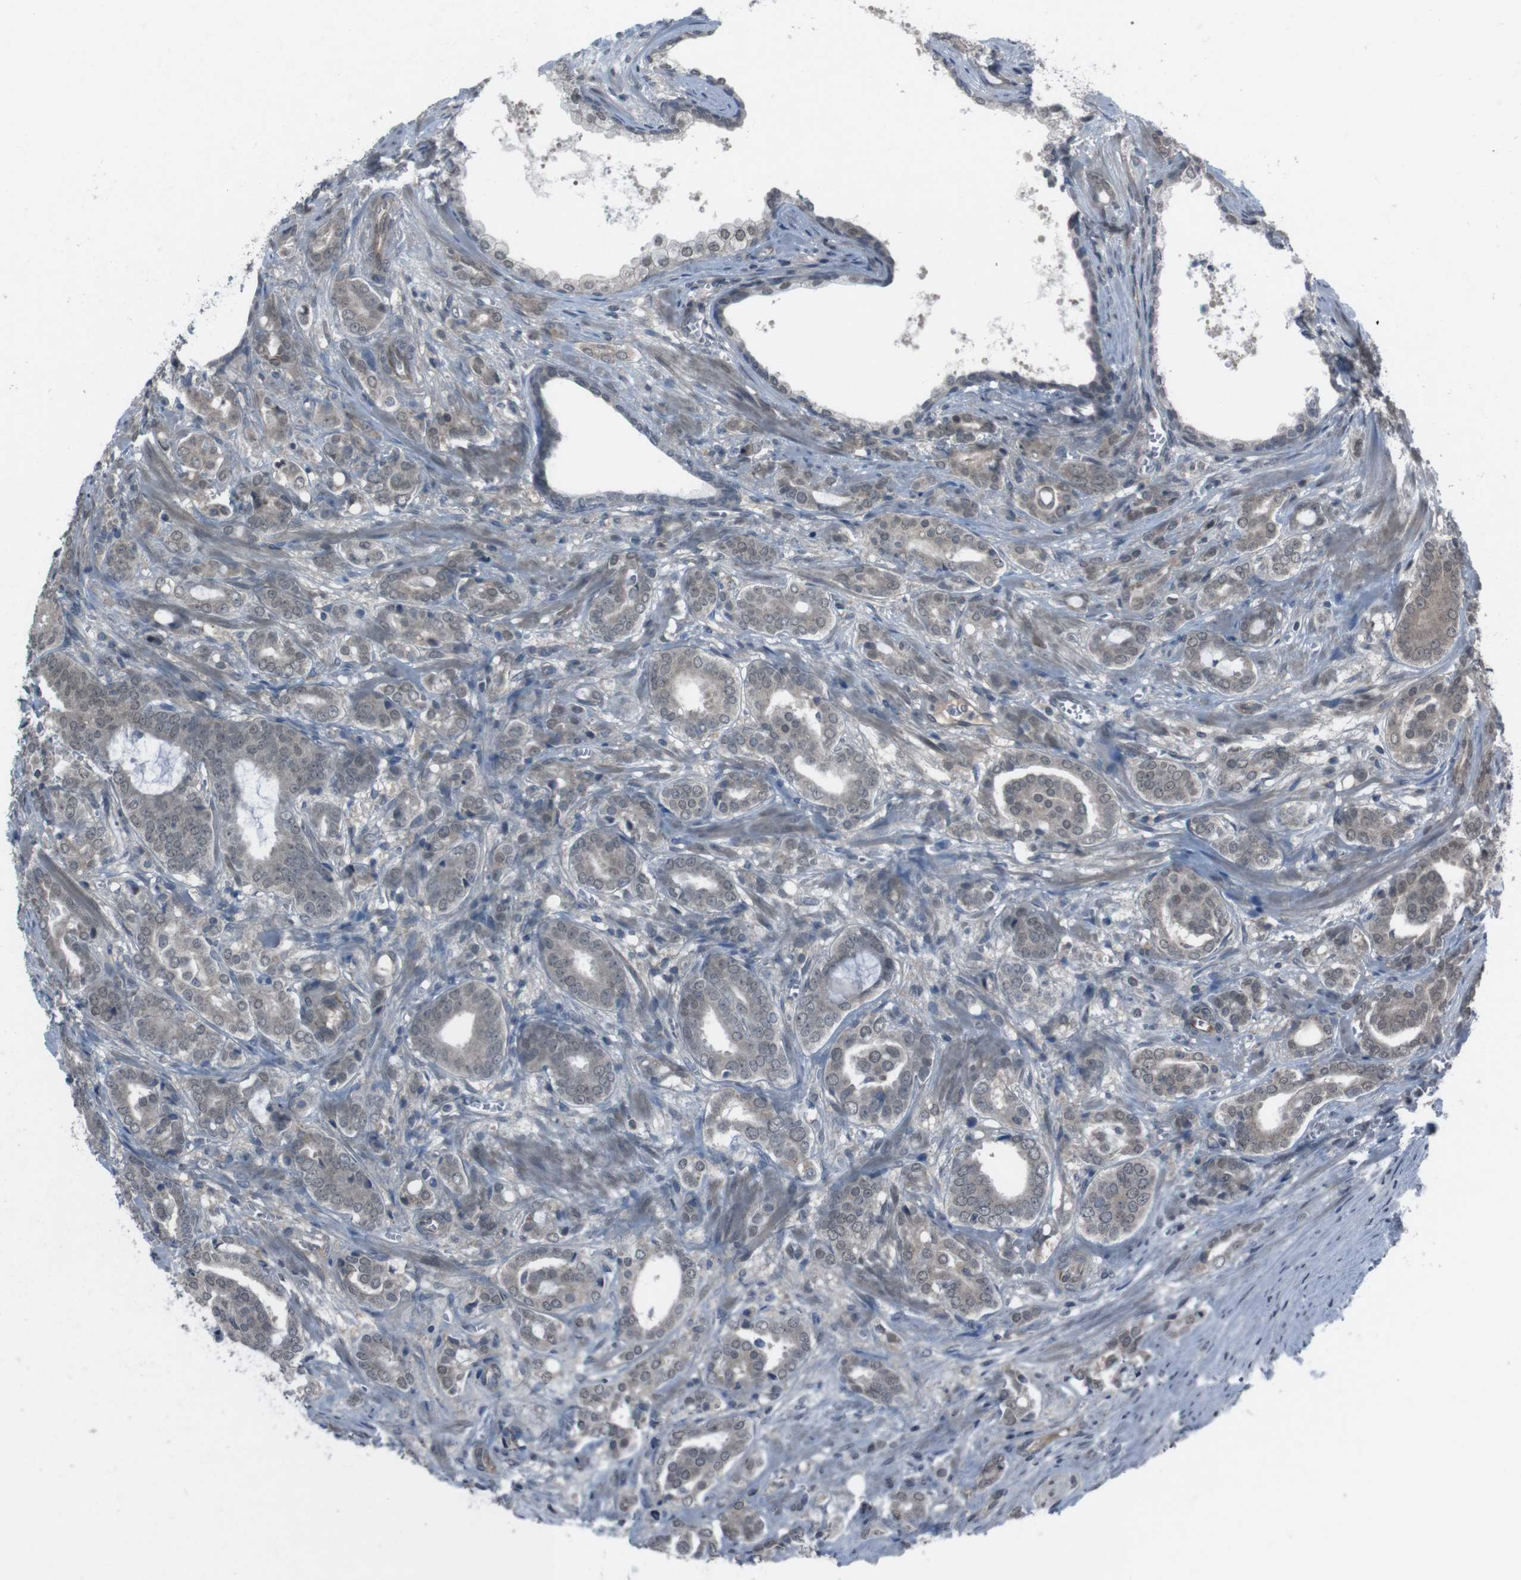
{"staining": {"intensity": "weak", "quantity": "<25%", "location": "cytoplasmic/membranous,nuclear"}, "tissue": "prostate cancer", "cell_type": "Tumor cells", "image_type": "cancer", "snomed": [{"axis": "morphology", "description": "Adenocarcinoma, High grade"}, {"axis": "topography", "description": "Prostate"}], "caption": "IHC image of neoplastic tissue: human prostate cancer (adenocarcinoma (high-grade)) stained with DAB displays no significant protein expression in tumor cells.", "gene": "SS18L1", "patient": {"sex": "male", "age": 64}}